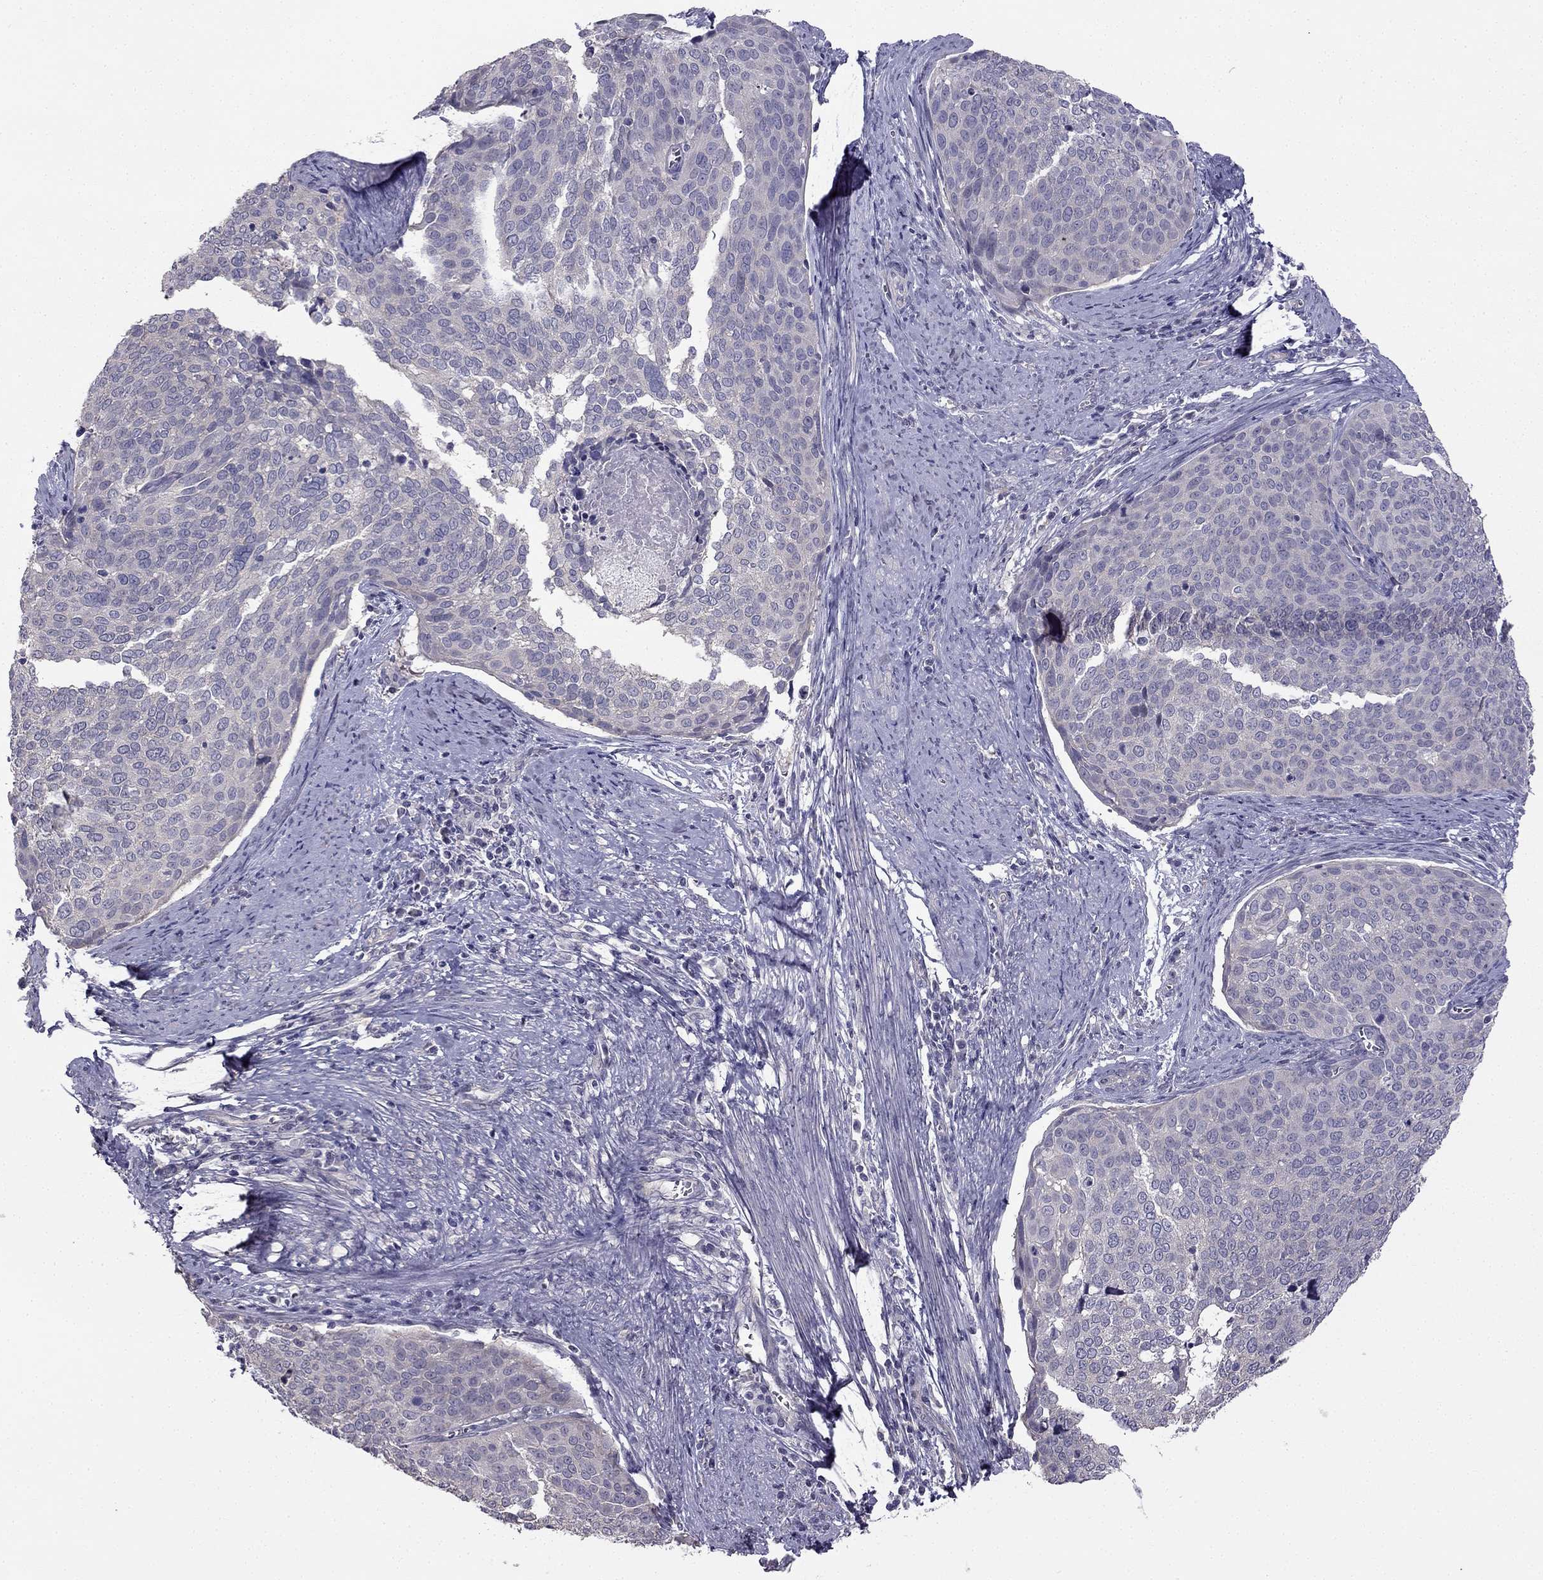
{"staining": {"intensity": "negative", "quantity": "none", "location": "none"}, "tissue": "cervical cancer", "cell_type": "Tumor cells", "image_type": "cancer", "snomed": [{"axis": "morphology", "description": "Squamous cell carcinoma, NOS"}, {"axis": "topography", "description": "Cervix"}], "caption": "There is no significant positivity in tumor cells of cervical squamous cell carcinoma. (Brightfield microscopy of DAB (3,3'-diaminobenzidine) immunohistochemistry (IHC) at high magnification).", "gene": "HSFX1", "patient": {"sex": "female", "age": 39}}